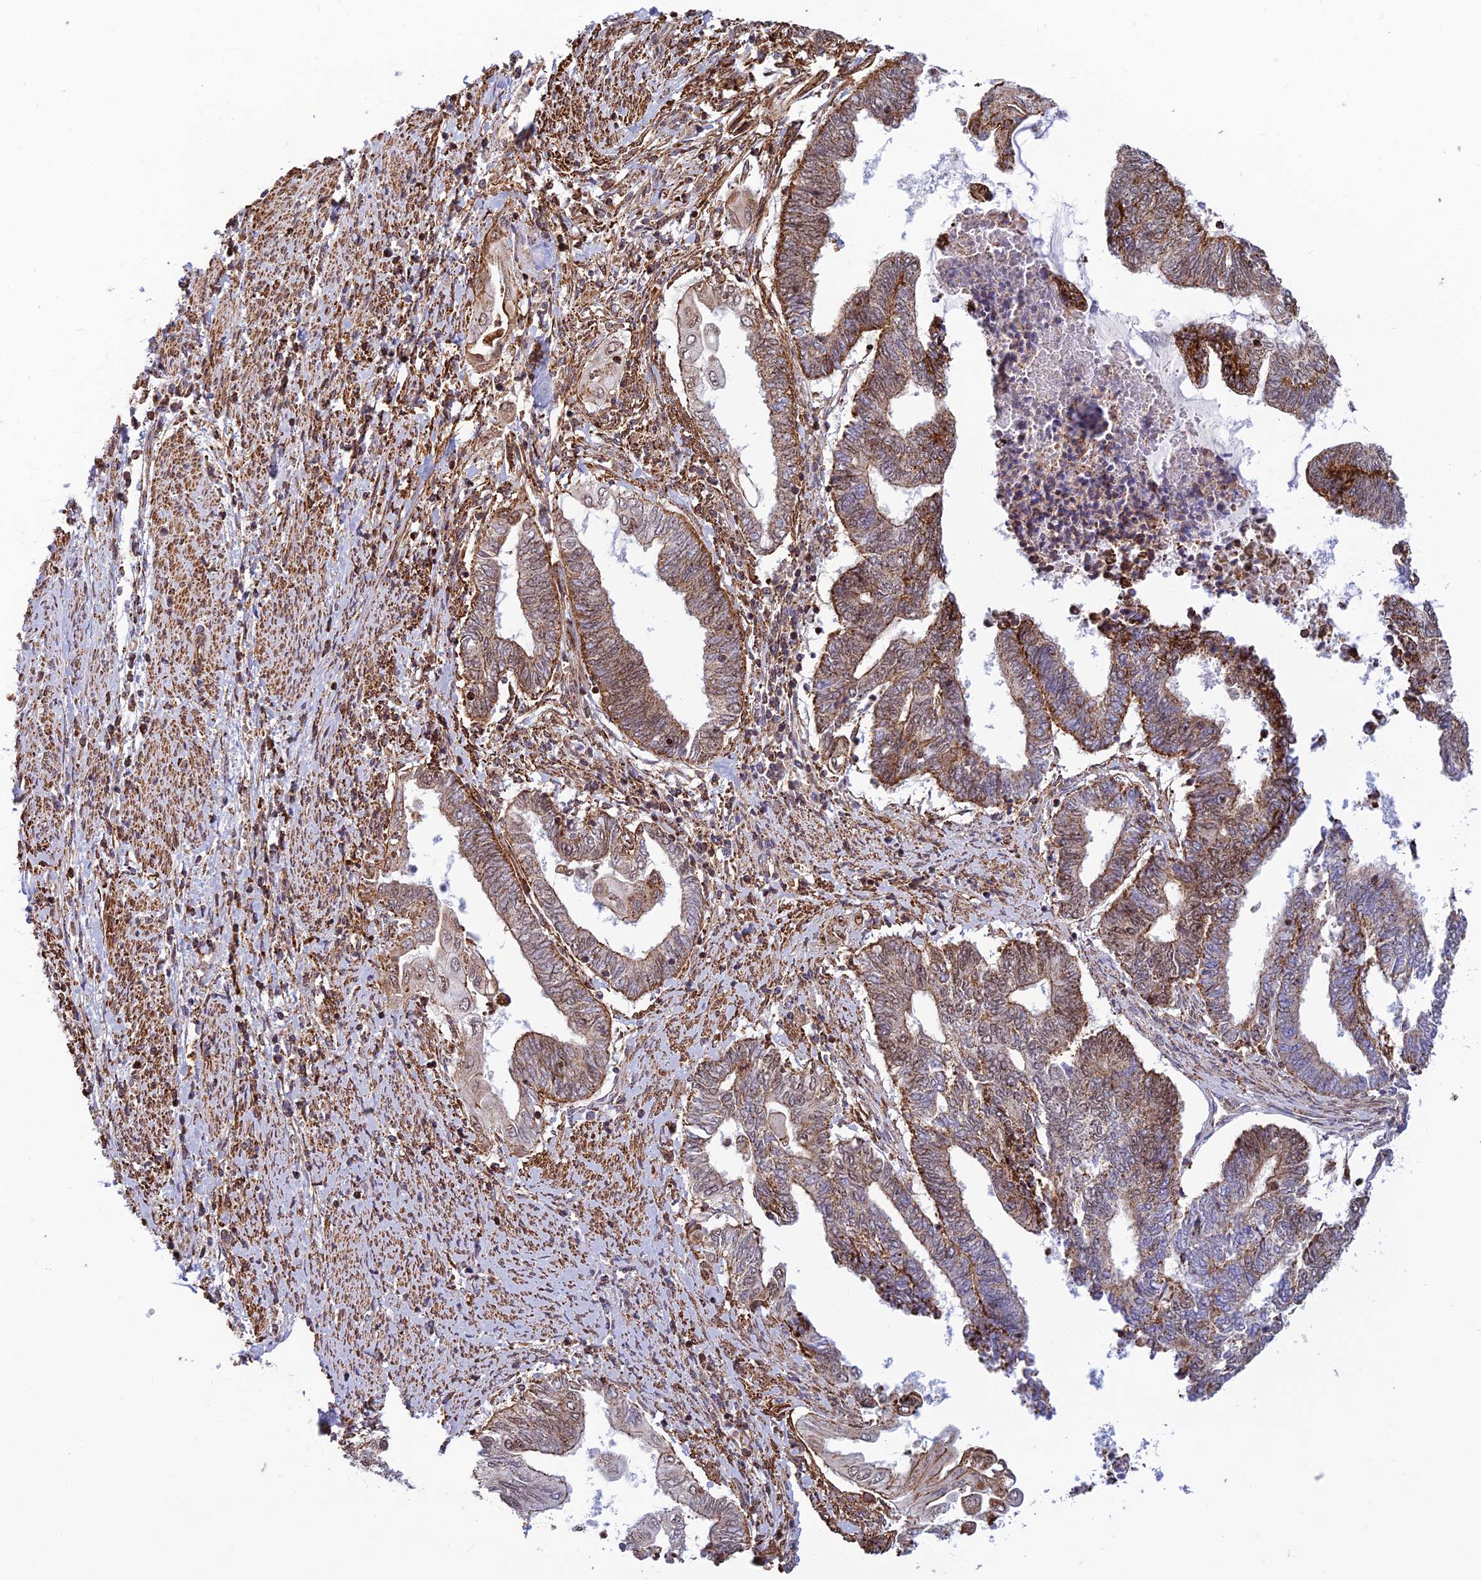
{"staining": {"intensity": "moderate", "quantity": ">75%", "location": "cytoplasmic/membranous"}, "tissue": "endometrial cancer", "cell_type": "Tumor cells", "image_type": "cancer", "snomed": [{"axis": "morphology", "description": "Adenocarcinoma, NOS"}, {"axis": "topography", "description": "Uterus"}, {"axis": "topography", "description": "Endometrium"}], "caption": "Immunohistochemical staining of endometrial cancer demonstrates medium levels of moderate cytoplasmic/membranous positivity in approximately >75% of tumor cells.", "gene": "POLR1G", "patient": {"sex": "female", "age": 70}}